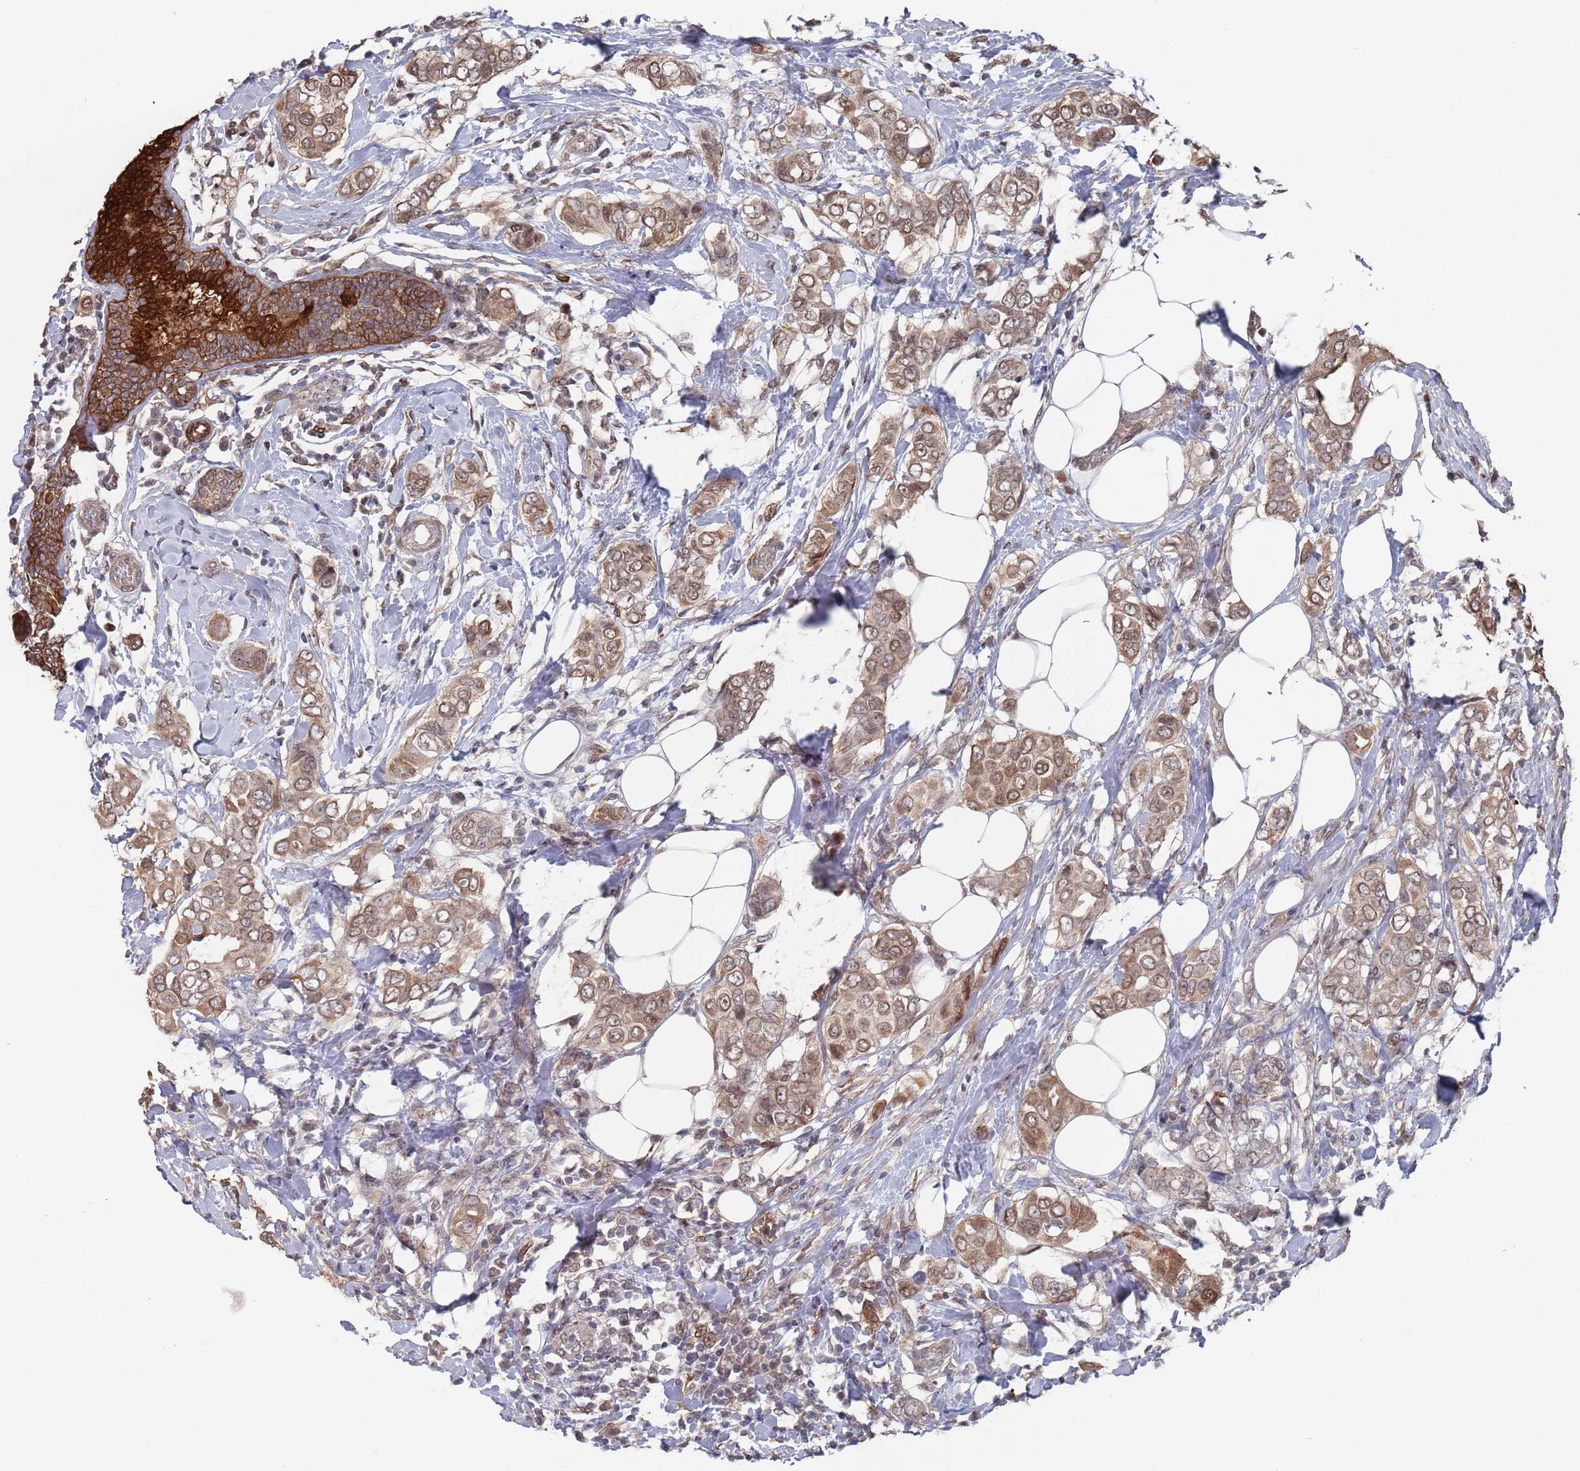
{"staining": {"intensity": "moderate", "quantity": ">75%", "location": "cytoplasmic/membranous,nuclear"}, "tissue": "breast cancer", "cell_type": "Tumor cells", "image_type": "cancer", "snomed": [{"axis": "morphology", "description": "Lobular carcinoma"}, {"axis": "topography", "description": "Breast"}], "caption": "IHC of lobular carcinoma (breast) displays medium levels of moderate cytoplasmic/membranous and nuclear positivity in about >75% of tumor cells.", "gene": "DGKD", "patient": {"sex": "female", "age": 51}}